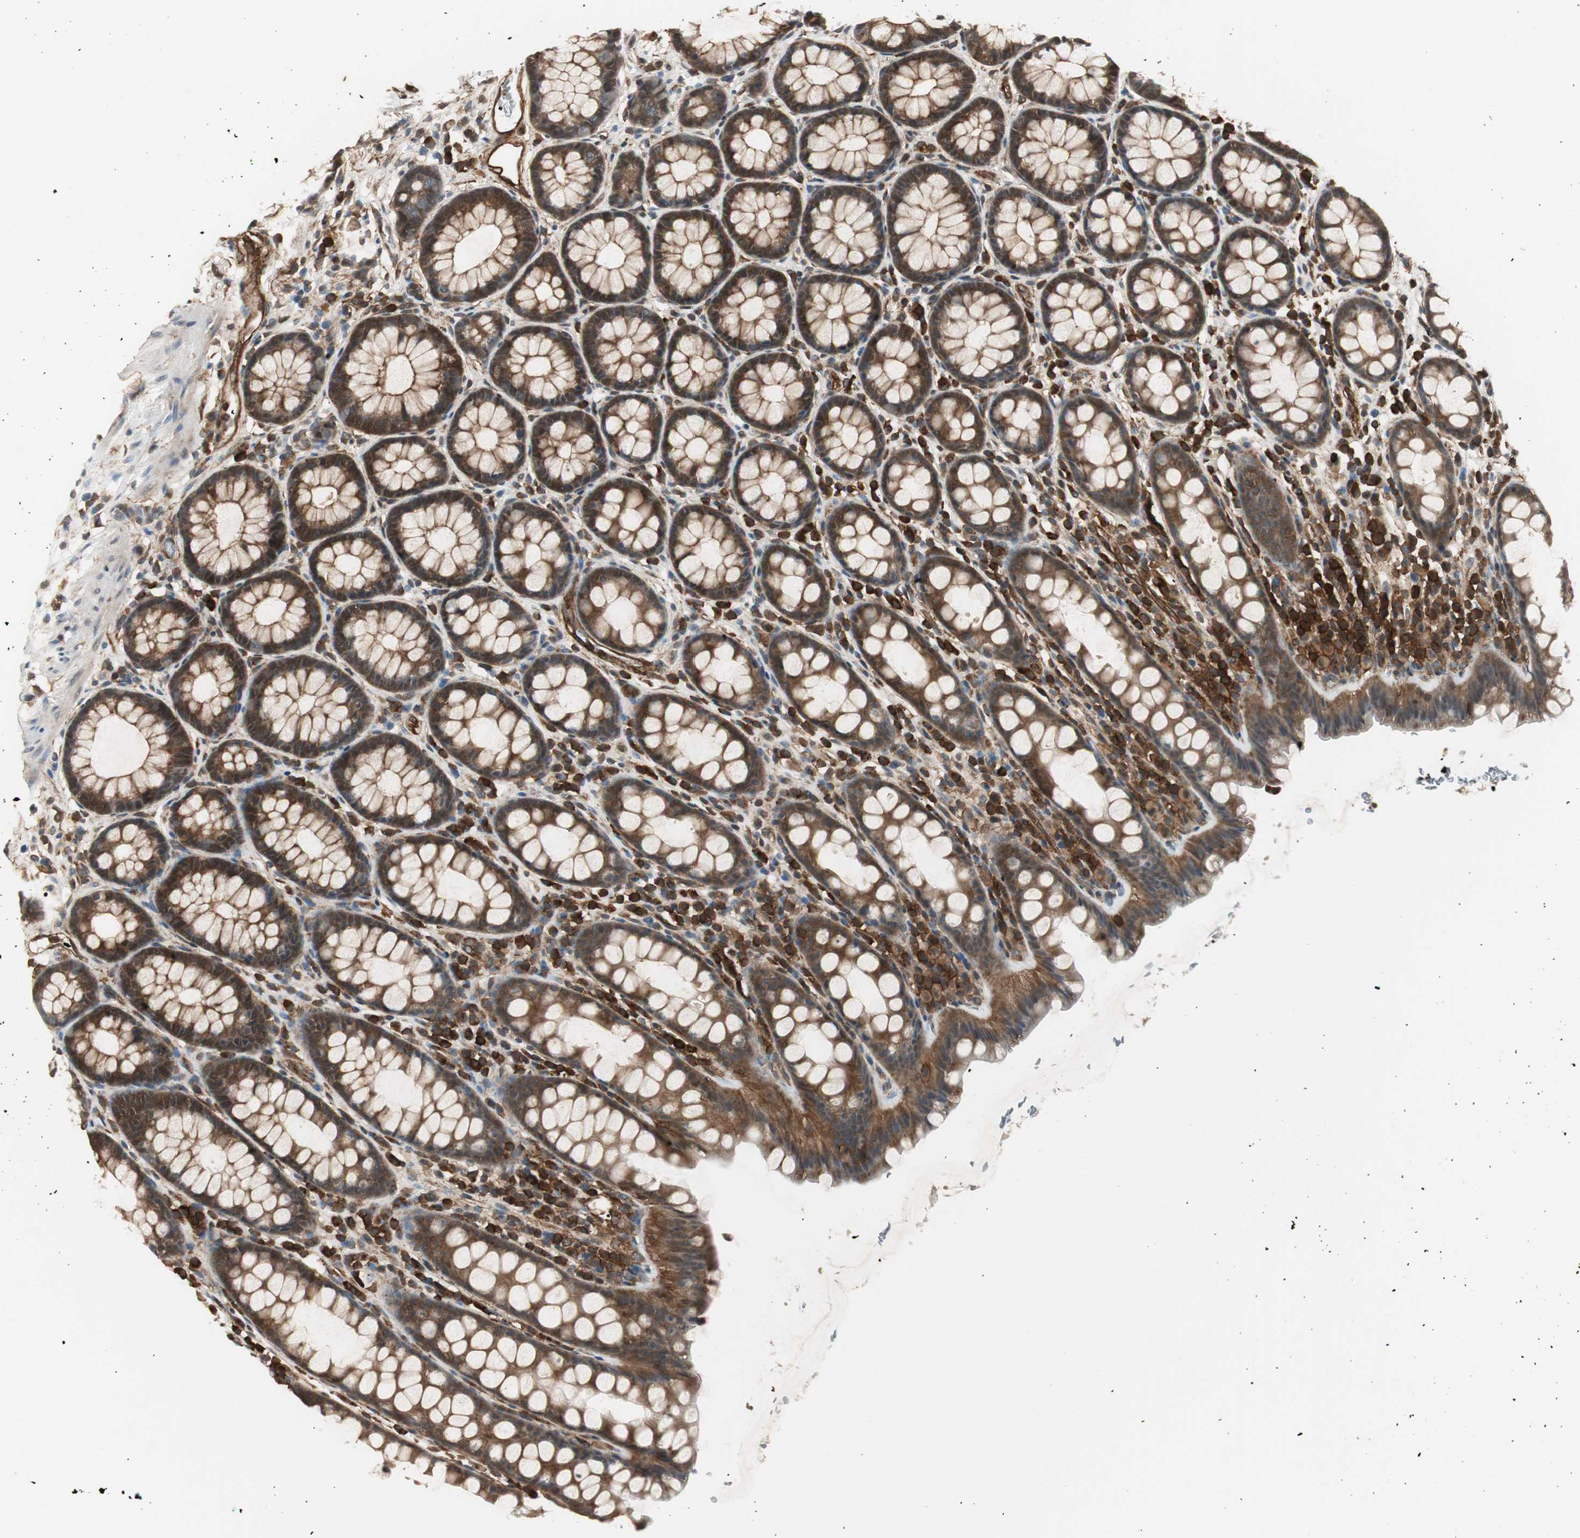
{"staining": {"intensity": "strong", "quantity": ">75%", "location": "cytoplasmic/membranous"}, "tissue": "rectum", "cell_type": "Glandular cells", "image_type": "normal", "snomed": [{"axis": "morphology", "description": "Normal tissue, NOS"}, {"axis": "topography", "description": "Rectum"}], "caption": "This image reveals immunohistochemistry staining of unremarkable human rectum, with high strong cytoplasmic/membranous positivity in approximately >75% of glandular cells.", "gene": "PTPN11", "patient": {"sex": "male", "age": 92}}